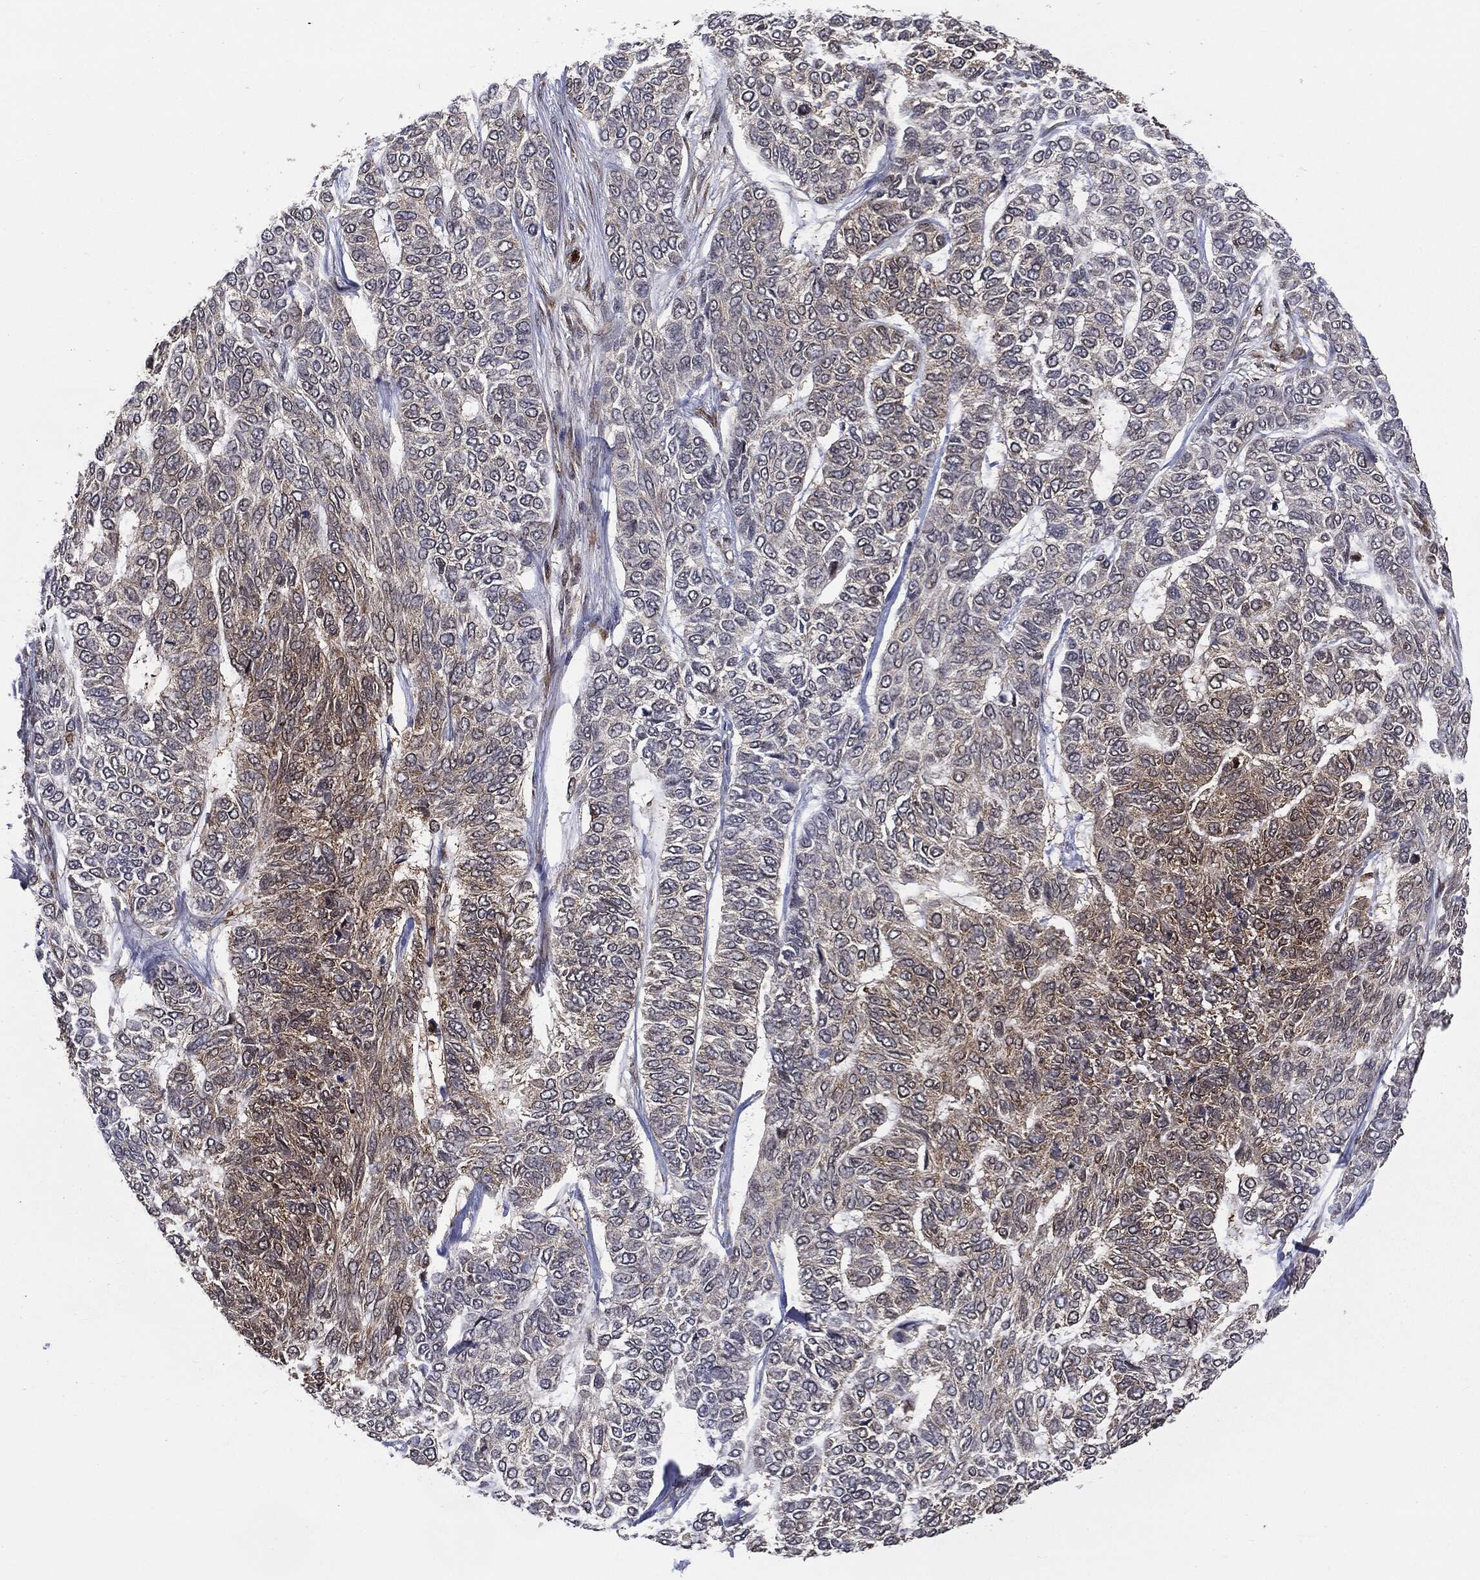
{"staining": {"intensity": "negative", "quantity": "none", "location": "none"}, "tissue": "skin cancer", "cell_type": "Tumor cells", "image_type": "cancer", "snomed": [{"axis": "morphology", "description": "Basal cell carcinoma"}, {"axis": "topography", "description": "Skin"}], "caption": "Tumor cells show no significant expression in basal cell carcinoma (skin).", "gene": "GPI", "patient": {"sex": "female", "age": 65}}